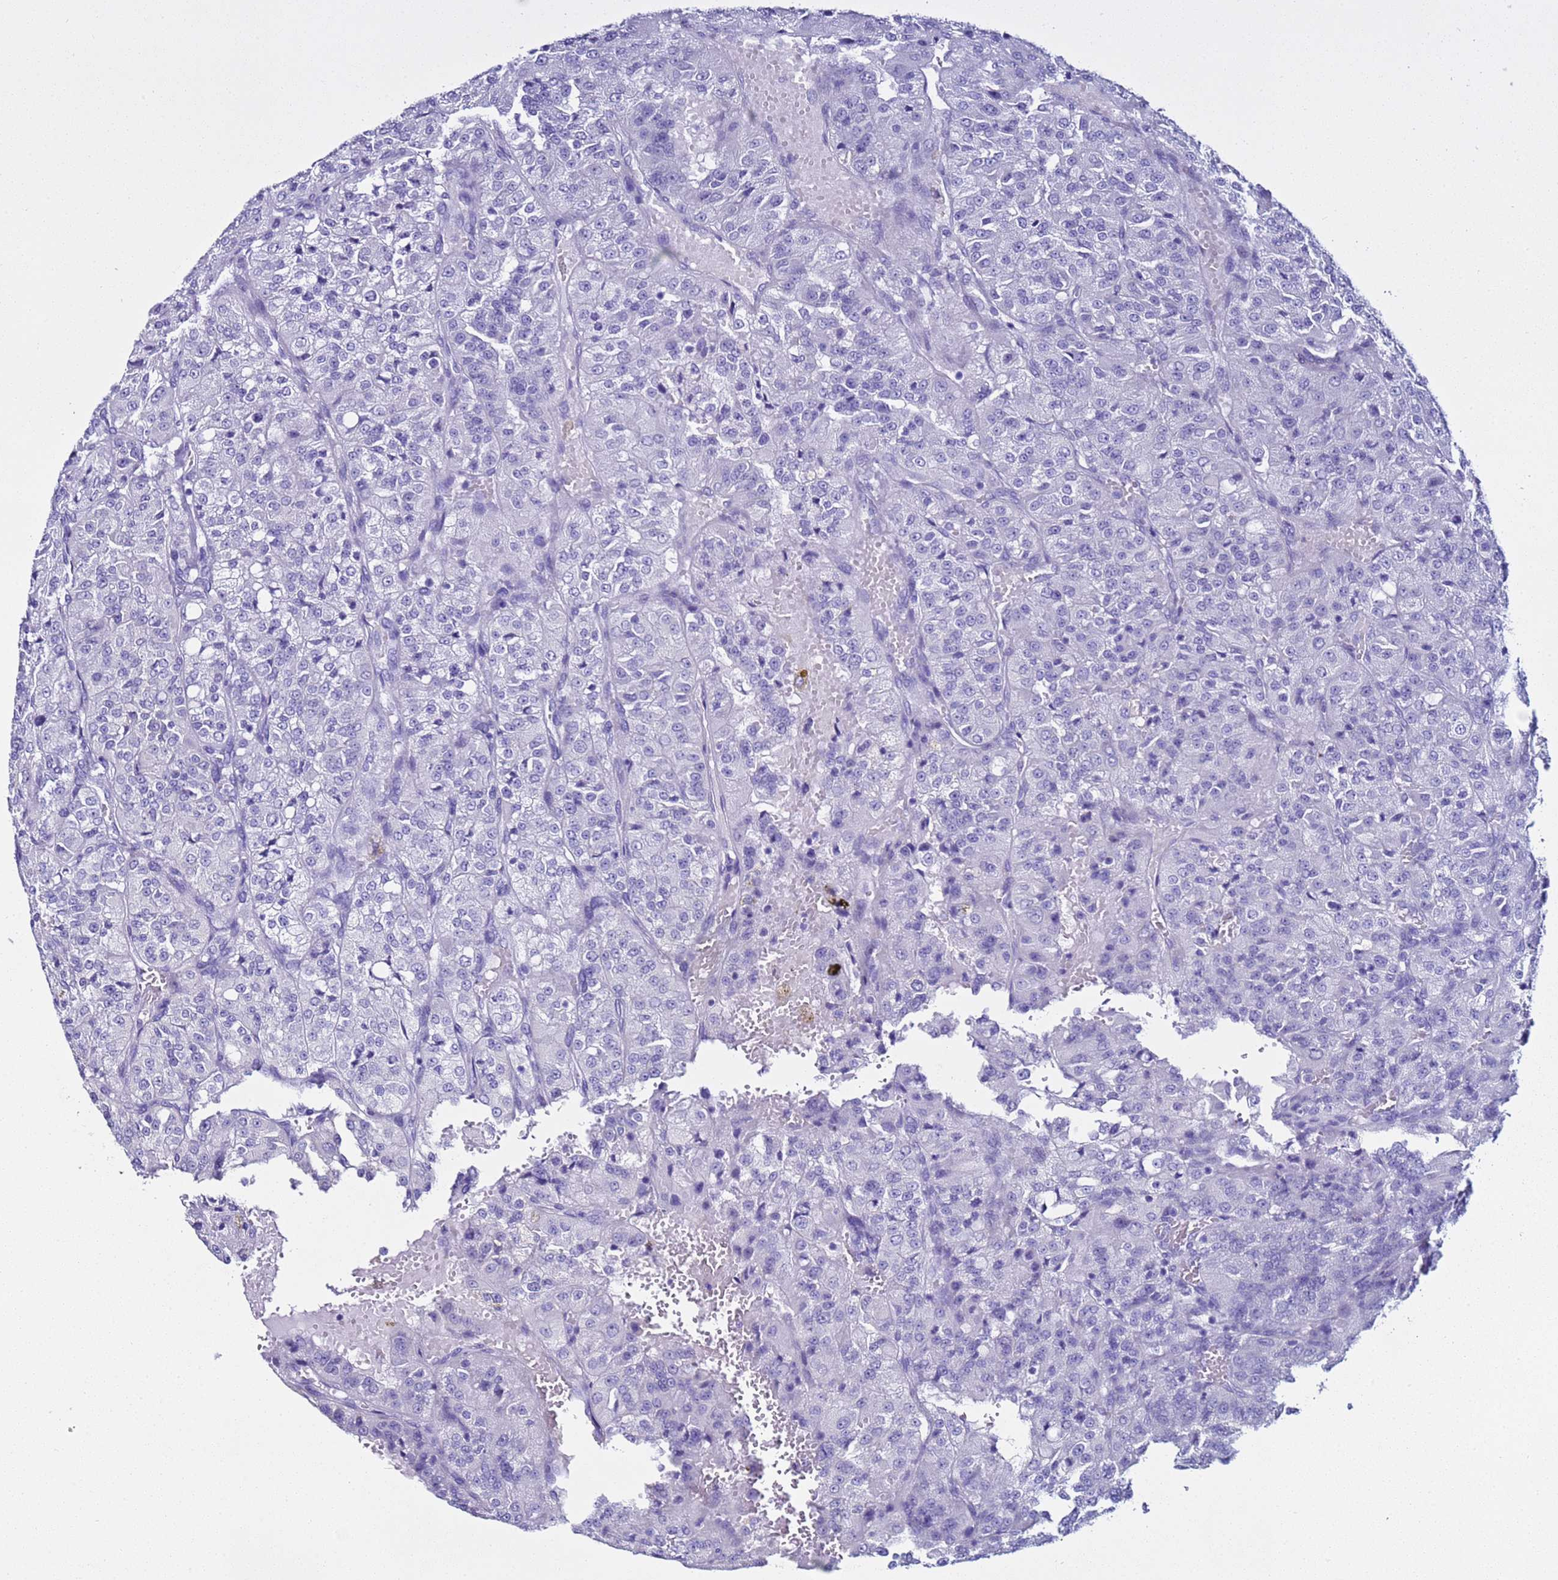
{"staining": {"intensity": "negative", "quantity": "none", "location": "none"}, "tissue": "renal cancer", "cell_type": "Tumor cells", "image_type": "cancer", "snomed": [{"axis": "morphology", "description": "Adenocarcinoma, NOS"}, {"axis": "topography", "description": "Kidney"}], "caption": "Renal cancer was stained to show a protein in brown. There is no significant expression in tumor cells.", "gene": "LCMT1", "patient": {"sex": "female", "age": 63}}